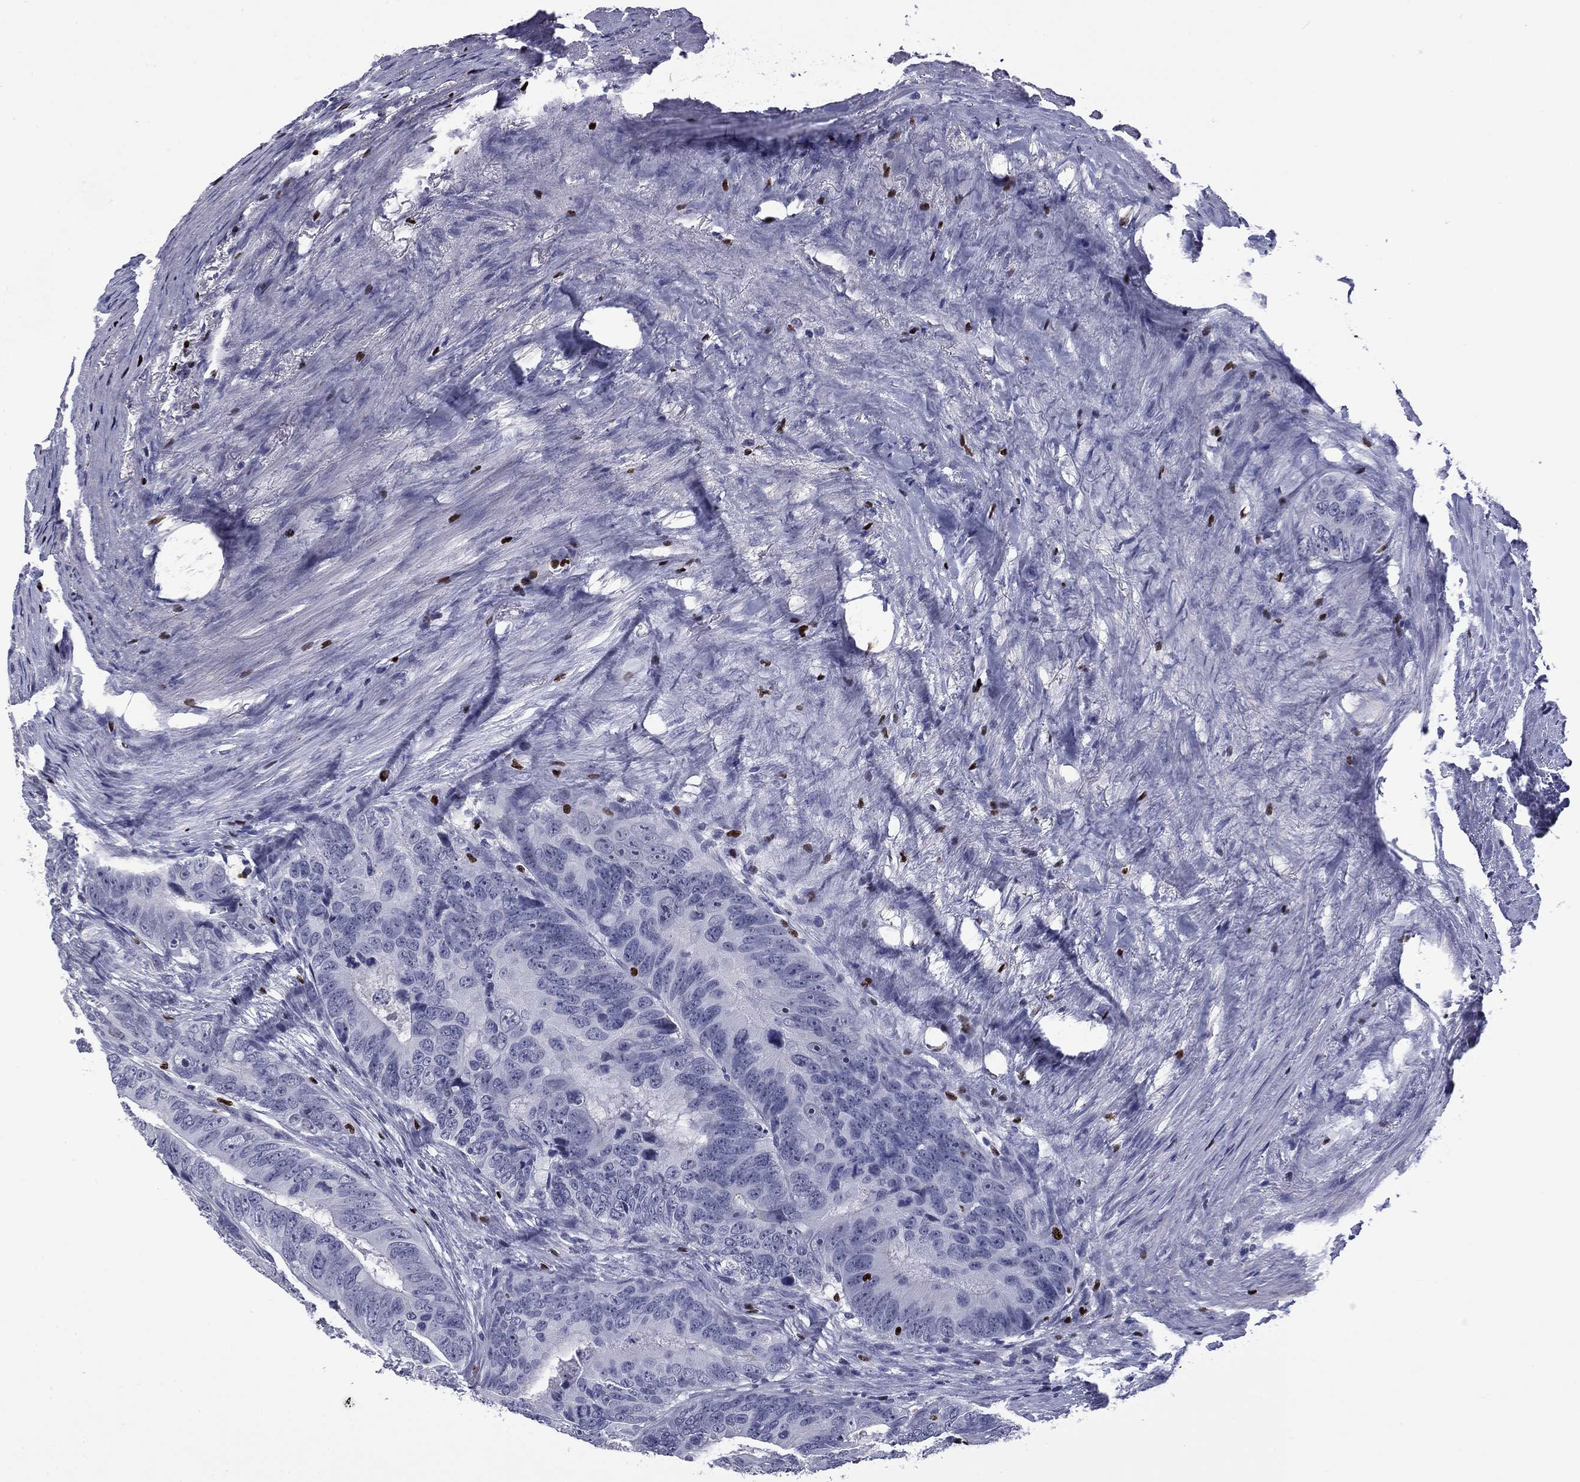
{"staining": {"intensity": "negative", "quantity": "none", "location": "none"}, "tissue": "colorectal cancer", "cell_type": "Tumor cells", "image_type": "cancer", "snomed": [{"axis": "morphology", "description": "Adenocarcinoma, NOS"}, {"axis": "topography", "description": "Colon"}], "caption": "IHC of colorectal cancer exhibits no staining in tumor cells.", "gene": "IKZF3", "patient": {"sex": "male", "age": 79}}